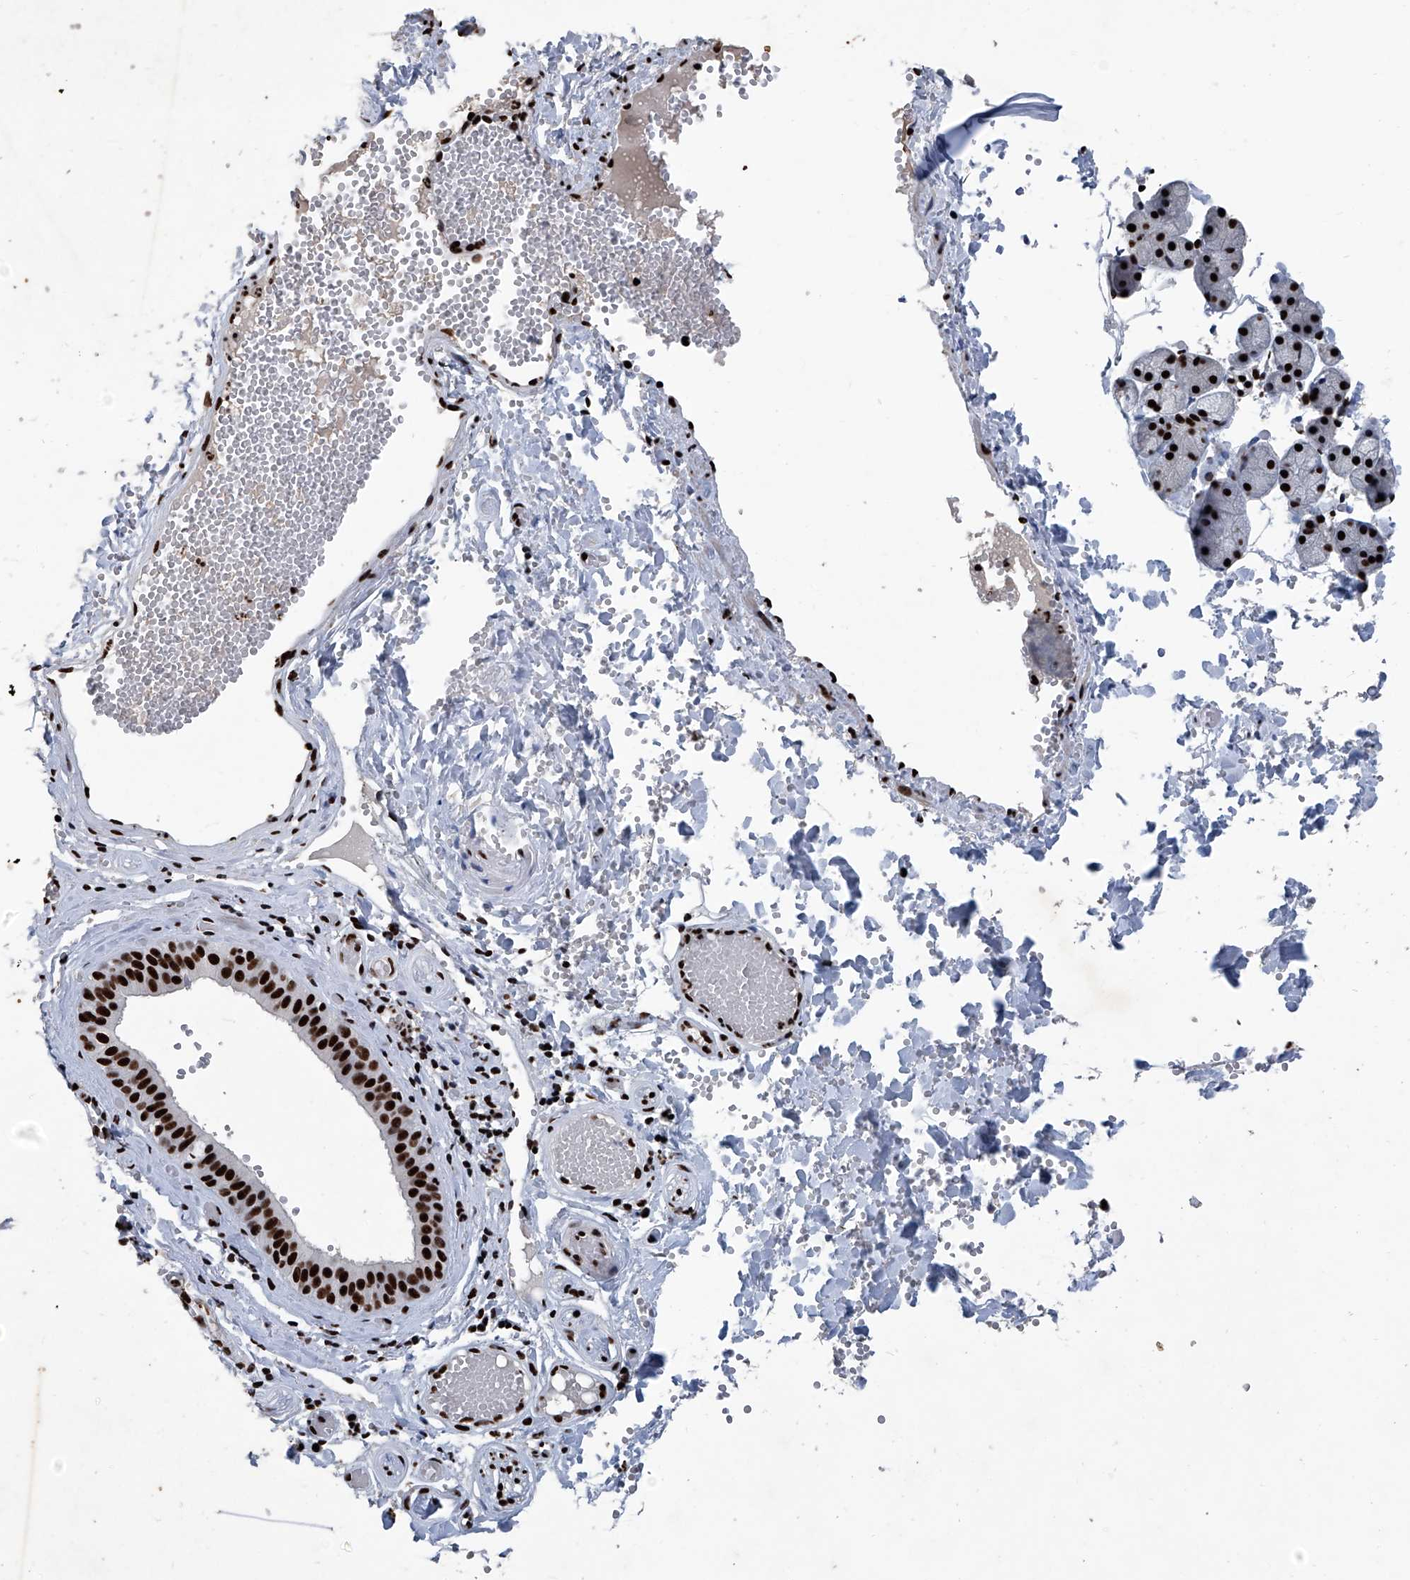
{"staining": {"intensity": "strong", "quantity": ">75%", "location": "nuclear"}, "tissue": "salivary gland", "cell_type": "Glandular cells", "image_type": "normal", "snomed": [{"axis": "morphology", "description": "Normal tissue, NOS"}, {"axis": "topography", "description": "Salivary gland"}], "caption": "IHC image of unremarkable salivary gland: human salivary gland stained using IHC exhibits high levels of strong protein expression localized specifically in the nuclear of glandular cells, appearing as a nuclear brown color.", "gene": "DDX39B", "patient": {"sex": "female", "age": 33}}